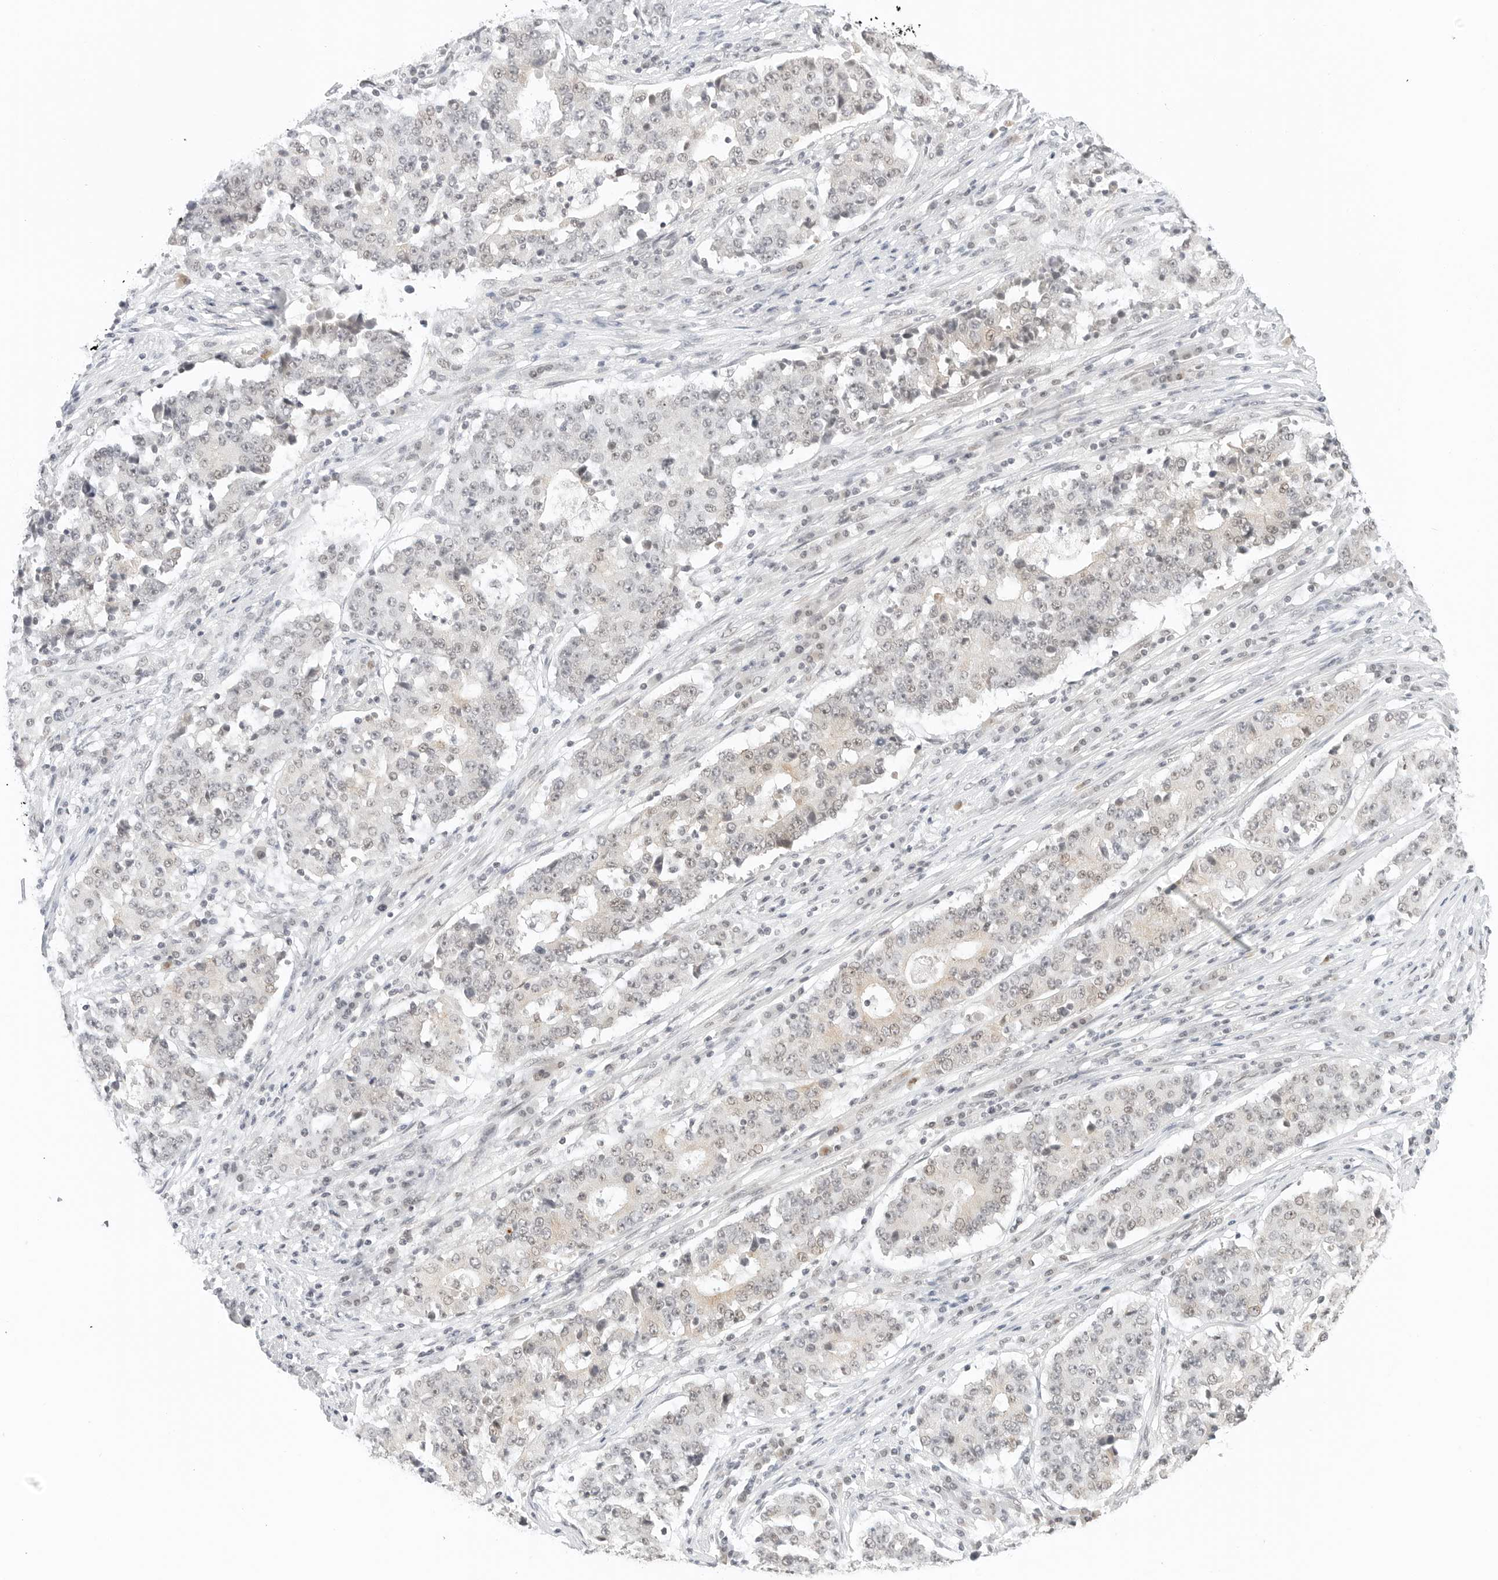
{"staining": {"intensity": "negative", "quantity": "none", "location": "none"}, "tissue": "stomach cancer", "cell_type": "Tumor cells", "image_type": "cancer", "snomed": [{"axis": "morphology", "description": "Adenocarcinoma, NOS"}, {"axis": "topography", "description": "Stomach"}], "caption": "This image is of stomach cancer (adenocarcinoma) stained with immunohistochemistry (IHC) to label a protein in brown with the nuclei are counter-stained blue. There is no positivity in tumor cells.", "gene": "NEO1", "patient": {"sex": "male", "age": 59}}